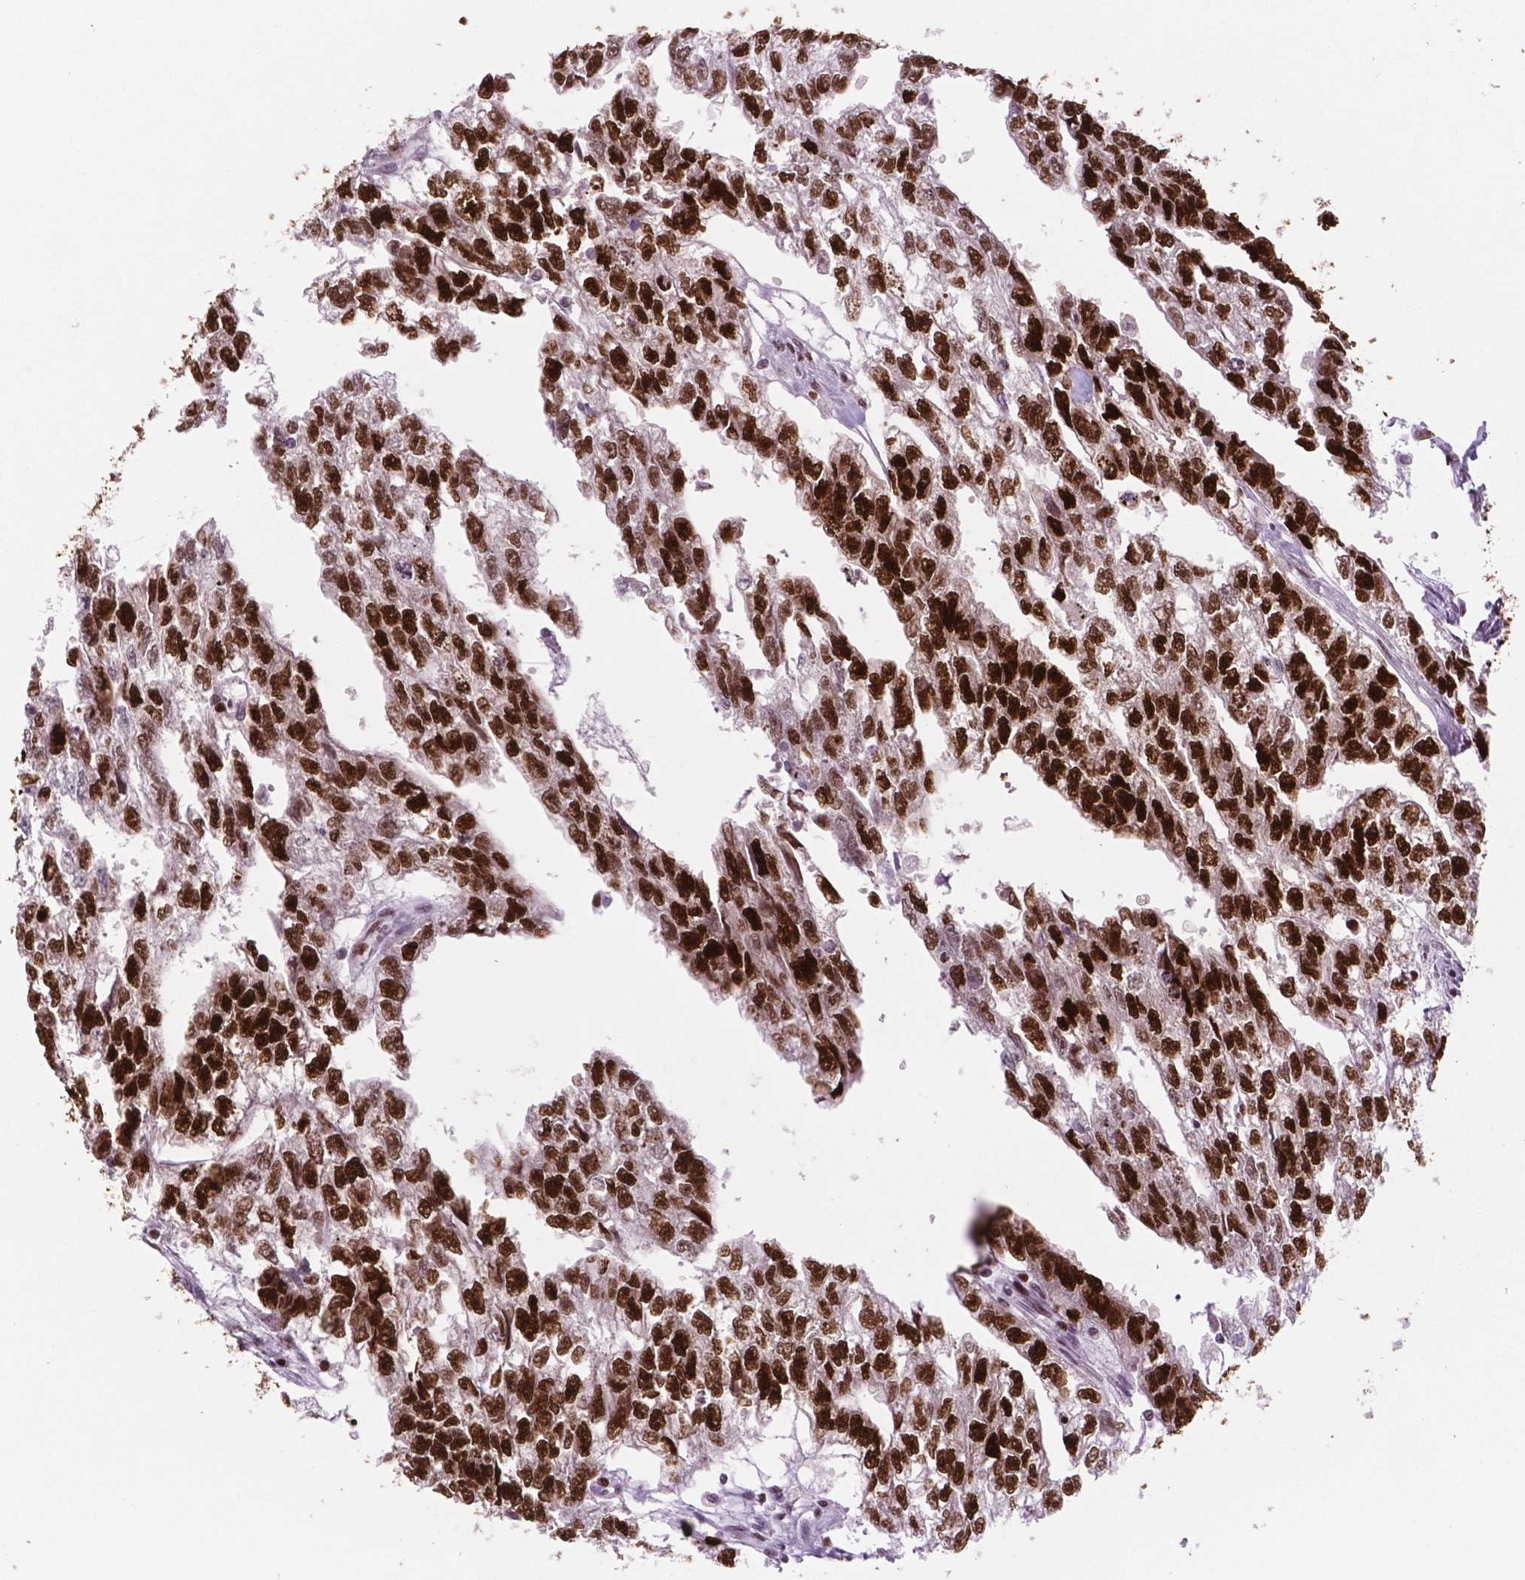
{"staining": {"intensity": "strong", "quantity": ">75%", "location": "nuclear"}, "tissue": "testis cancer", "cell_type": "Tumor cells", "image_type": "cancer", "snomed": [{"axis": "morphology", "description": "Carcinoma, Embryonal, NOS"}, {"axis": "morphology", "description": "Teratoma, malignant, NOS"}, {"axis": "topography", "description": "Testis"}], "caption": "This image shows IHC staining of testis cancer (embryonal carcinoma), with high strong nuclear positivity in approximately >75% of tumor cells.", "gene": "MSH6", "patient": {"sex": "male", "age": 44}}